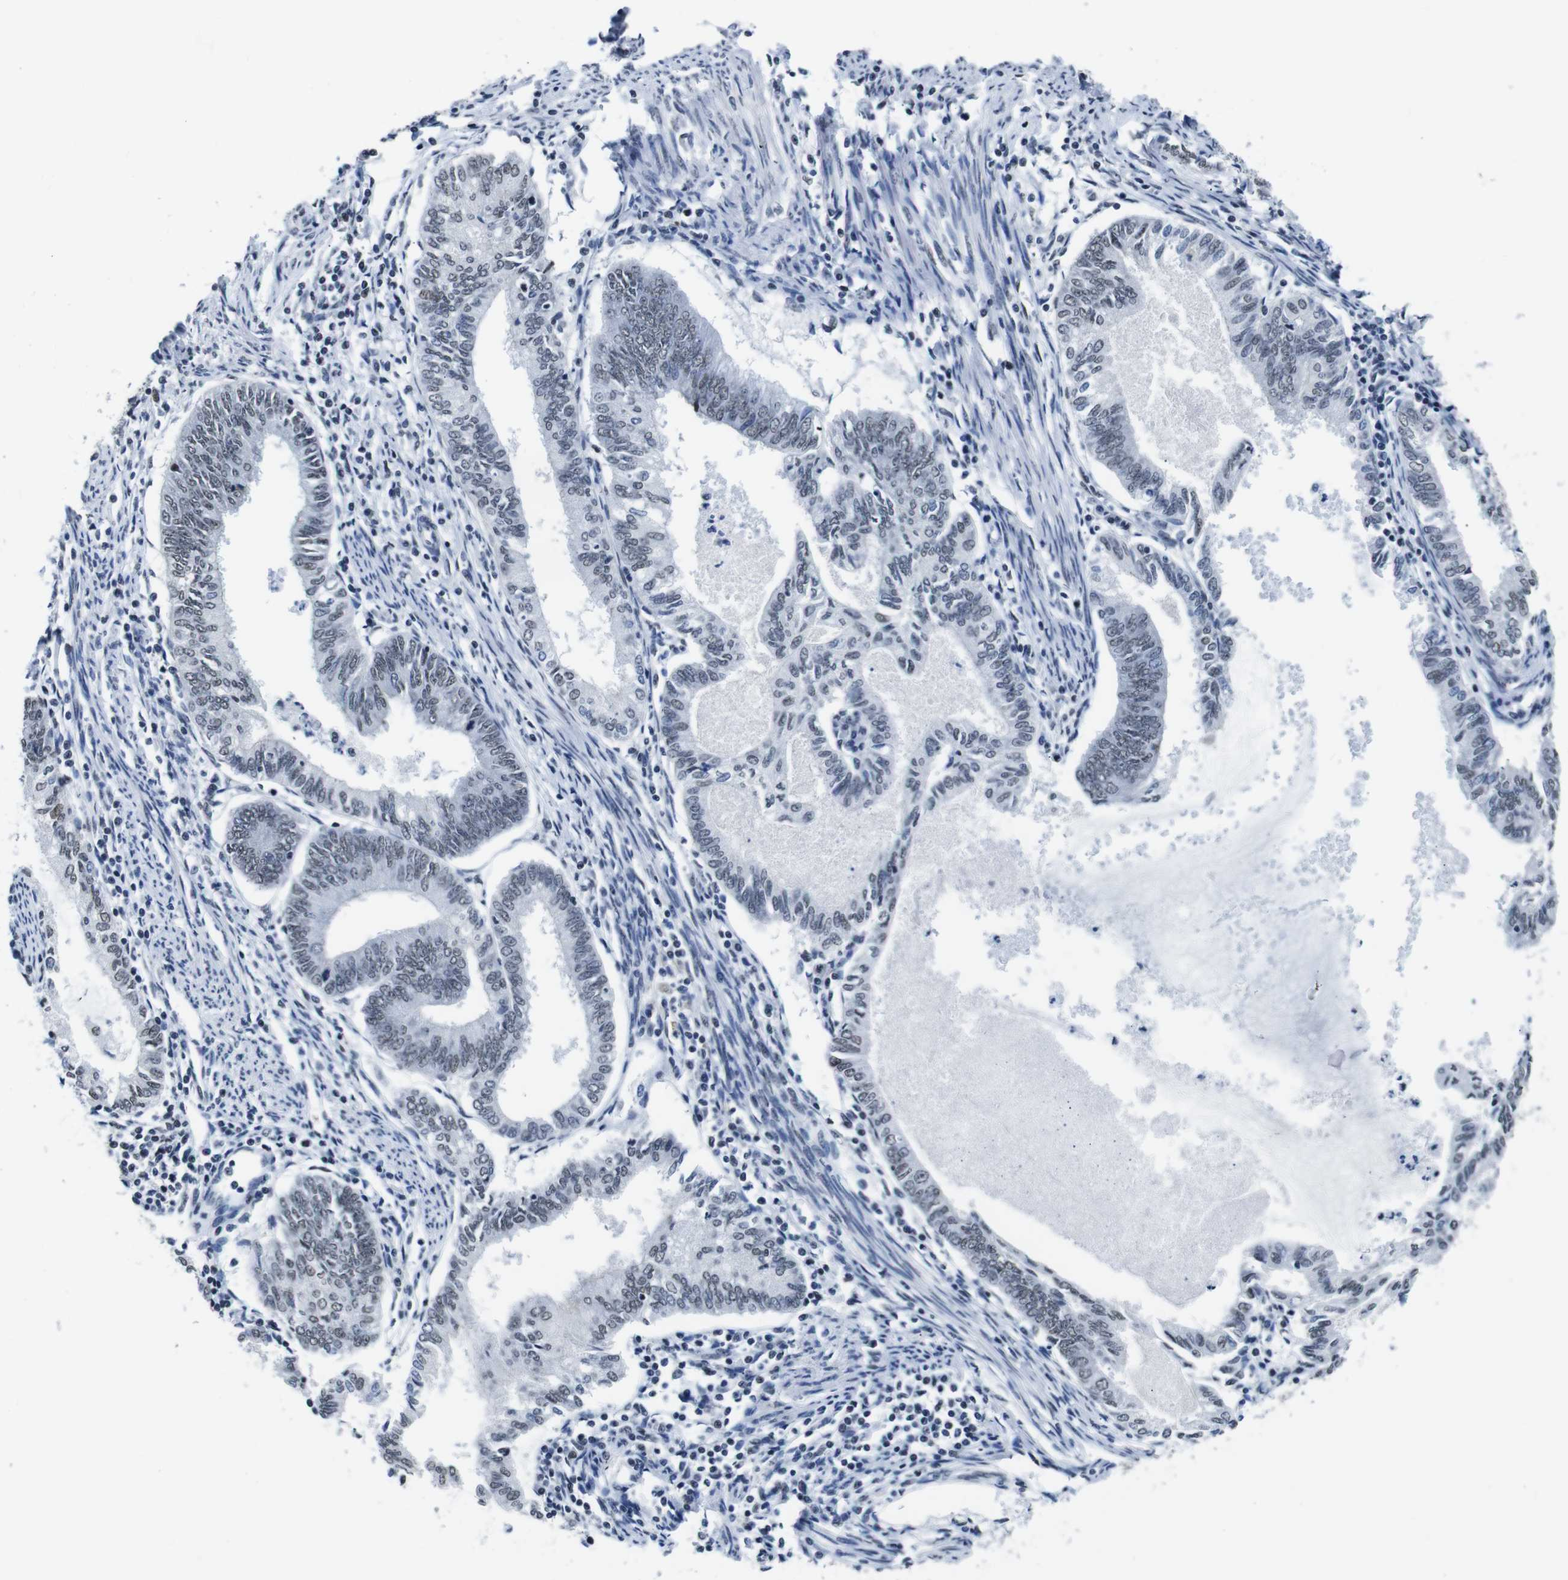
{"staining": {"intensity": "weak", "quantity": "<25%", "location": "nuclear"}, "tissue": "endometrial cancer", "cell_type": "Tumor cells", "image_type": "cancer", "snomed": [{"axis": "morphology", "description": "Adenocarcinoma, NOS"}, {"axis": "topography", "description": "Endometrium"}], "caption": "This is an immunohistochemistry (IHC) photomicrograph of endometrial cancer (adenocarcinoma). There is no staining in tumor cells.", "gene": "ILDR2", "patient": {"sex": "female", "age": 86}}